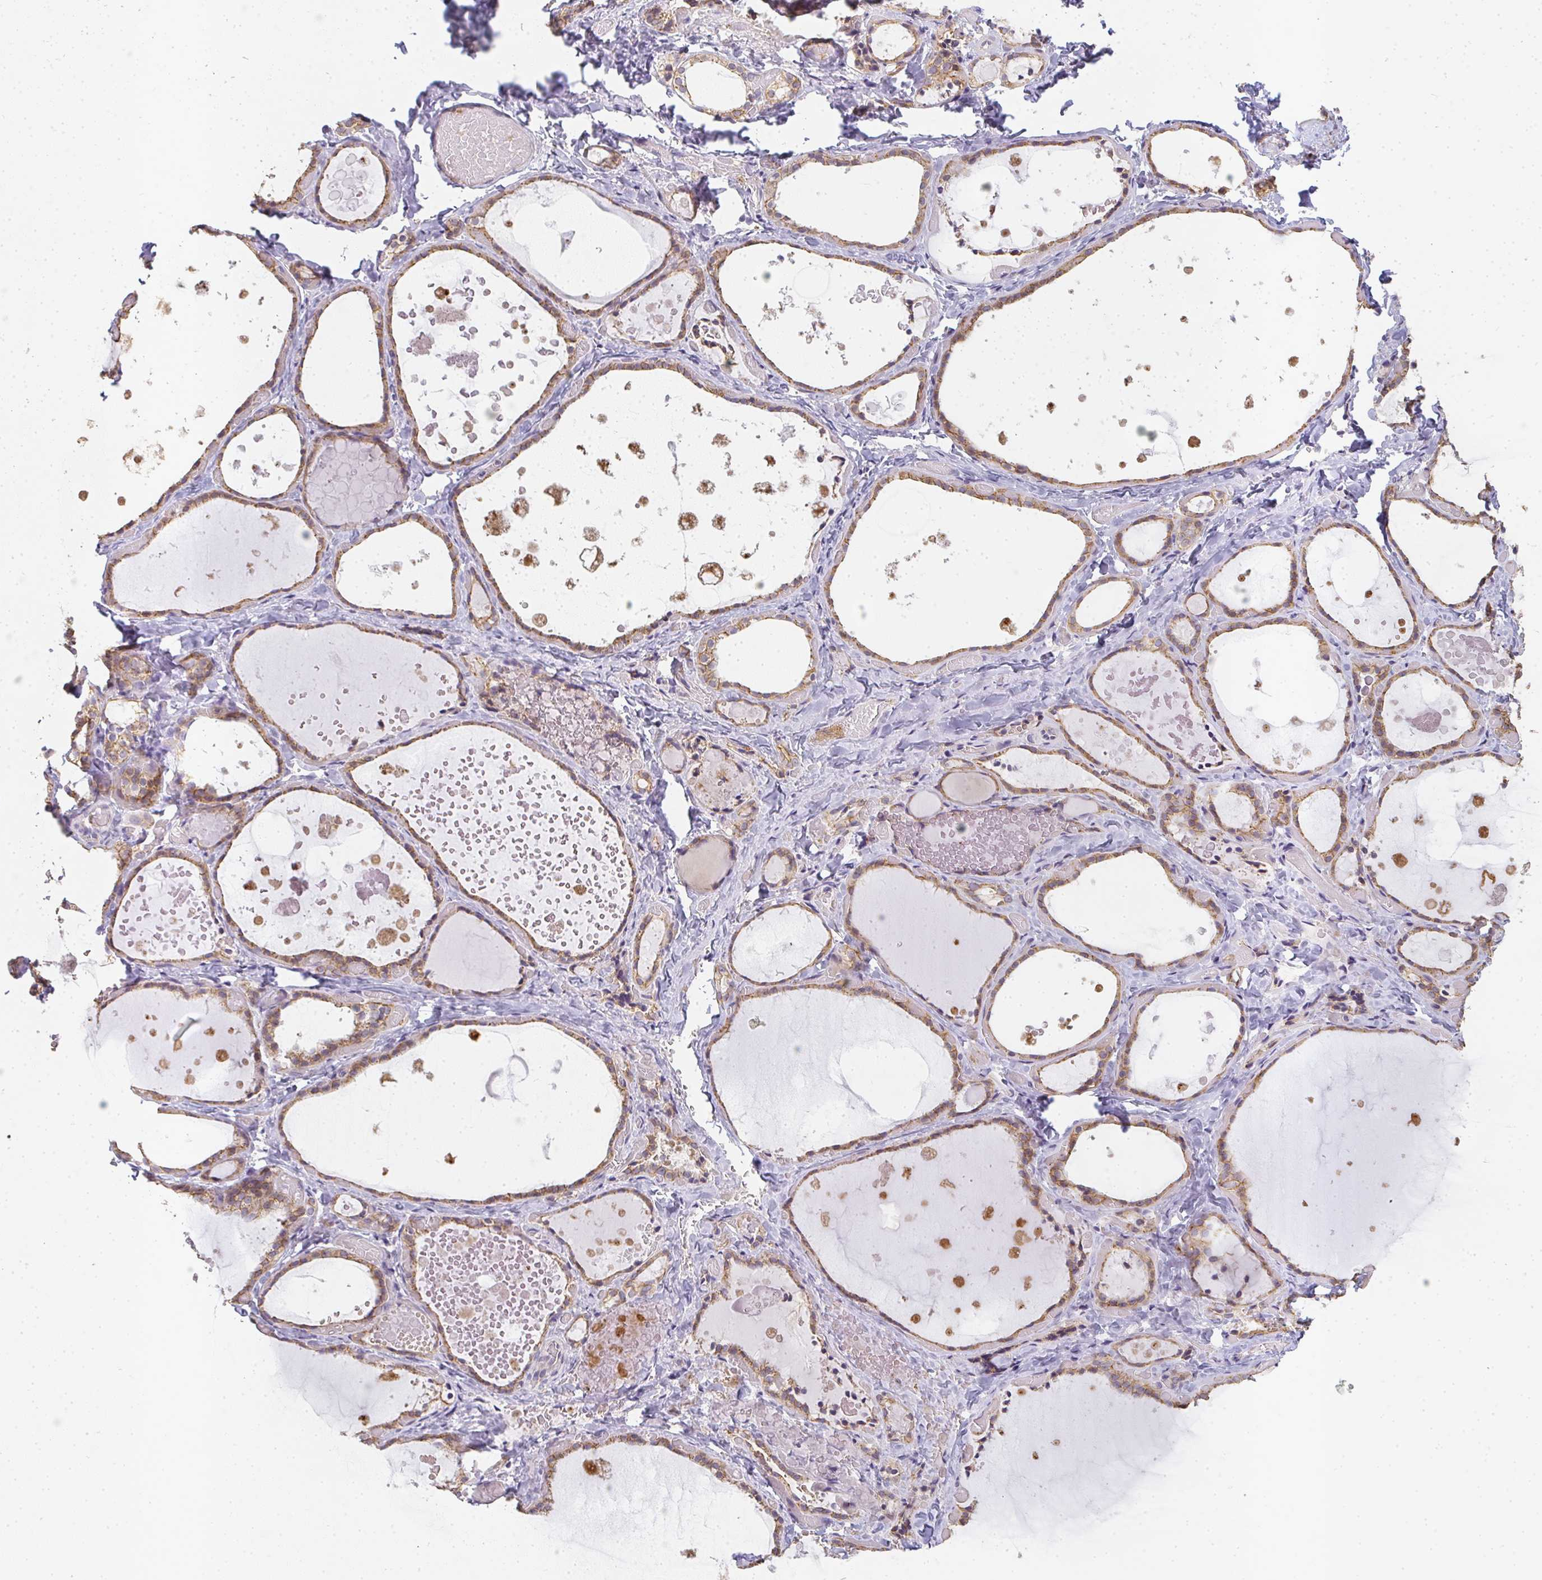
{"staining": {"intensity": "moderate", "quantity": ">75%", "location": "cytoplasmic/membranous"}, "tissue": "thyroid gland", "cell_type": "Glandular cells", "image_type": "normal", "snomed": [{"axis": "morphology", "description": "Normal tissue, NOS"}, {"axis": "topography", "description": "Thyroid gland"}], "caption": "The histopathology image displays a brown stain indicating the presence of a protein in the cytoplasmic/membranous of glandular cells in thyroid gland.", "gene": "SLC35B3", "patient": {"sex": "female", "age": 56}}